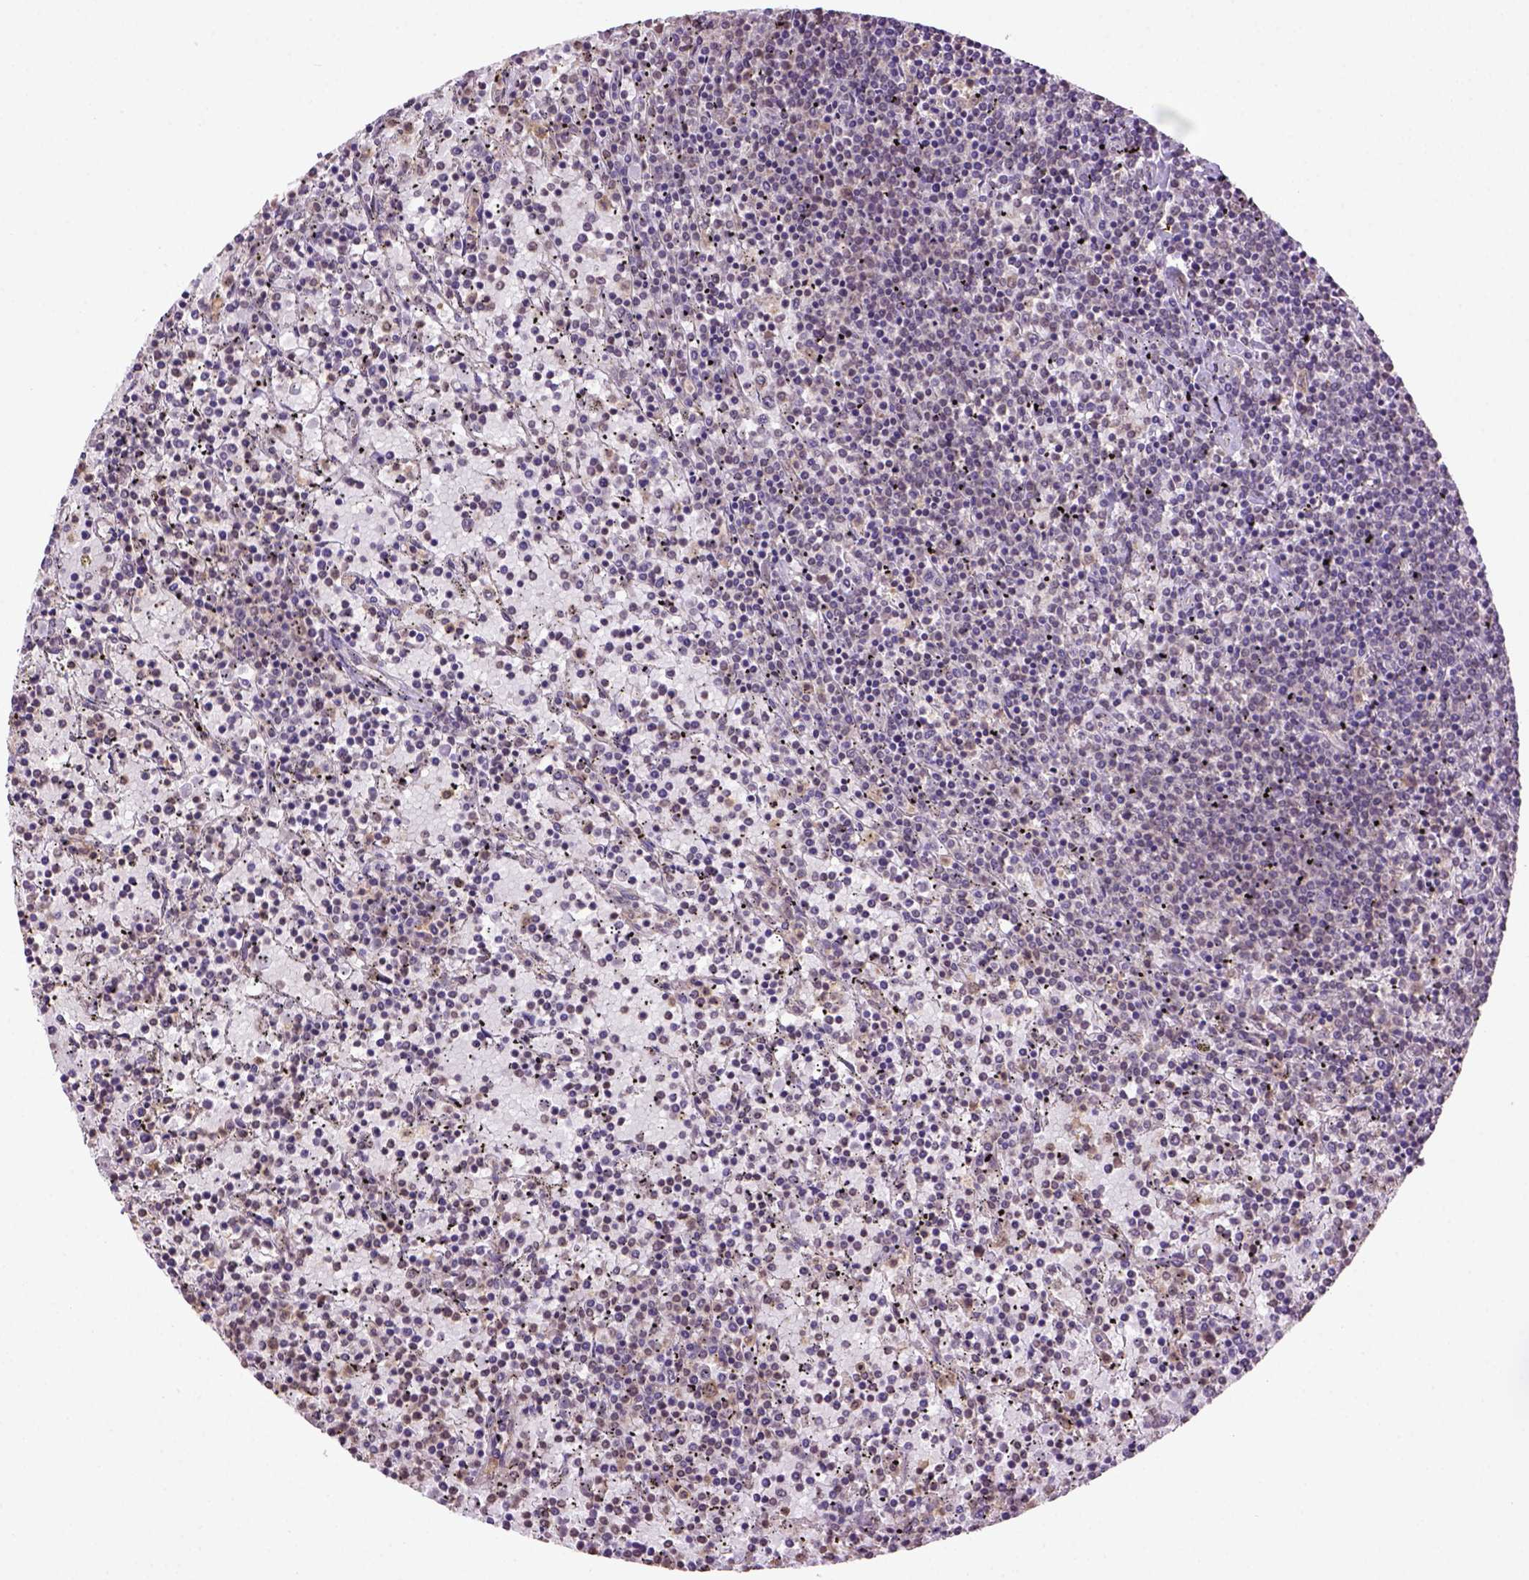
{"staining": {"intensity": "negative", "quantity": "none", "location": "none"}, "tissue": "lymphoma", "cell_type": "Tumor cells", "image_type": "cancer", "snomed": [{"axis": "morphology", "description": "Malignant lymphoma, non-Hodgkin's type, Low grade"}, {"axis": "topography", "description": "Spleen"}], "caption": "Protein analysis of lymphoma demonstrates no significant staining in tumor cells.", "gene": "WDR17", "patient": {"sex": "female", "age": 77}}